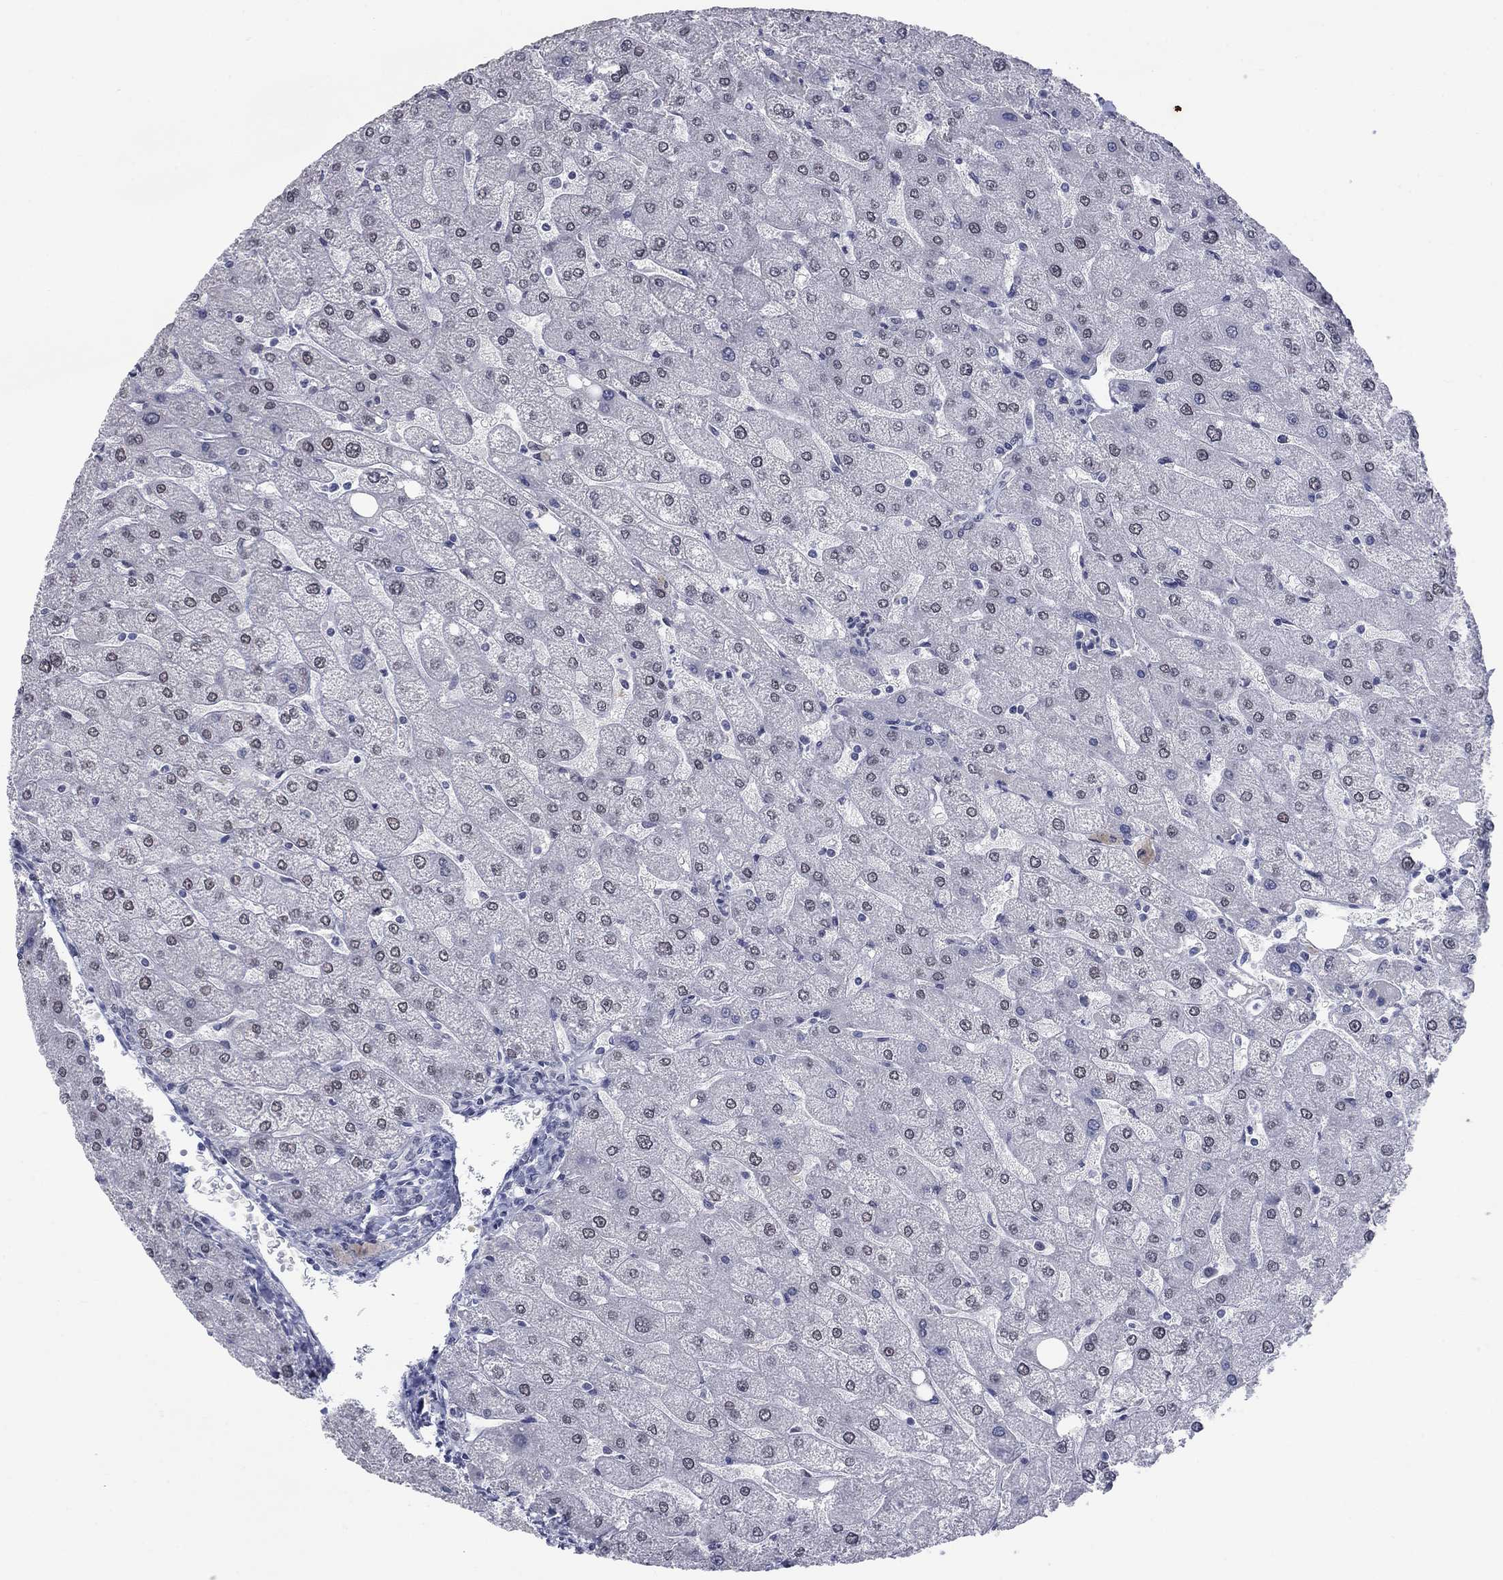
{"staining": {"intensity": "negative", "quantity": "none", "location": "none"}, "tissue": "liver", "cell_type": "Cholangiocytes", "image_type": "normal", "snomed": [{"axis": "morphology", "description": "Normal tissue, NOS"}, {"axis": "topography", "description": "Liver"}], "caption": "A histopathology image of liver stained for a protein demonstrates no brown staining in cholangiocytes.", "gene": "NPAS3", "patient": {"sex": "male", "age": 67}}